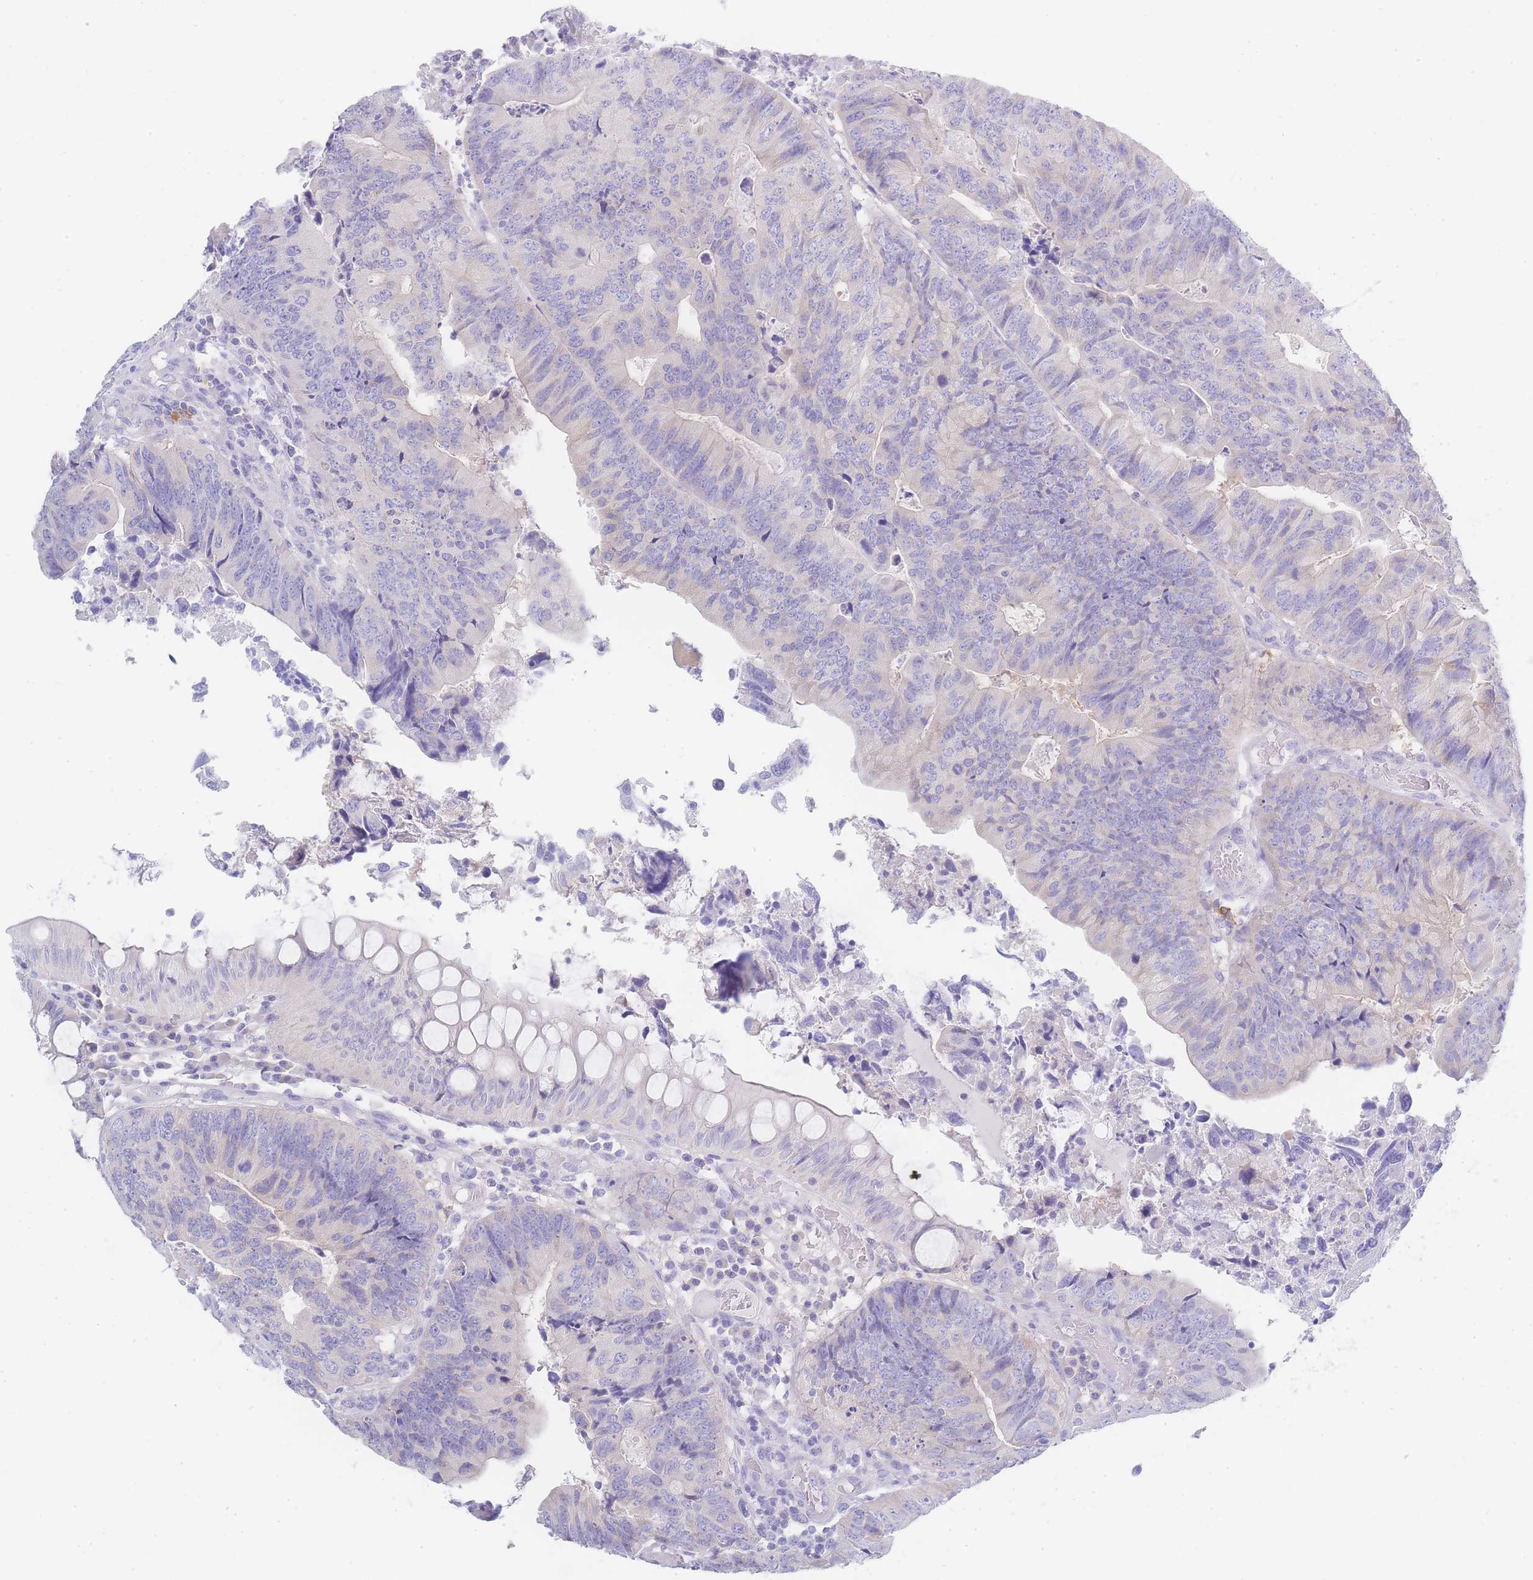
{"staining": {"intensity": "negative", "quantity": "none", "location": "none"}, "tissue": "colorectal cancer", "cell_type": "Tumor cells", "image_type": "cancer", "snomed": [{"axis": "morphology", "description": "Adenocarcinoma, NOS"}, {"axis": "topography", "description": "Colon"}], "caption": "A histopathology image of colorectal adenocarcinoma stained for a protein exhibits no brown staining in tumor cells. Nuclei are stained in blue.", "gene": "LZTFL1", "patient": {"sex": "female", "age": 67}}